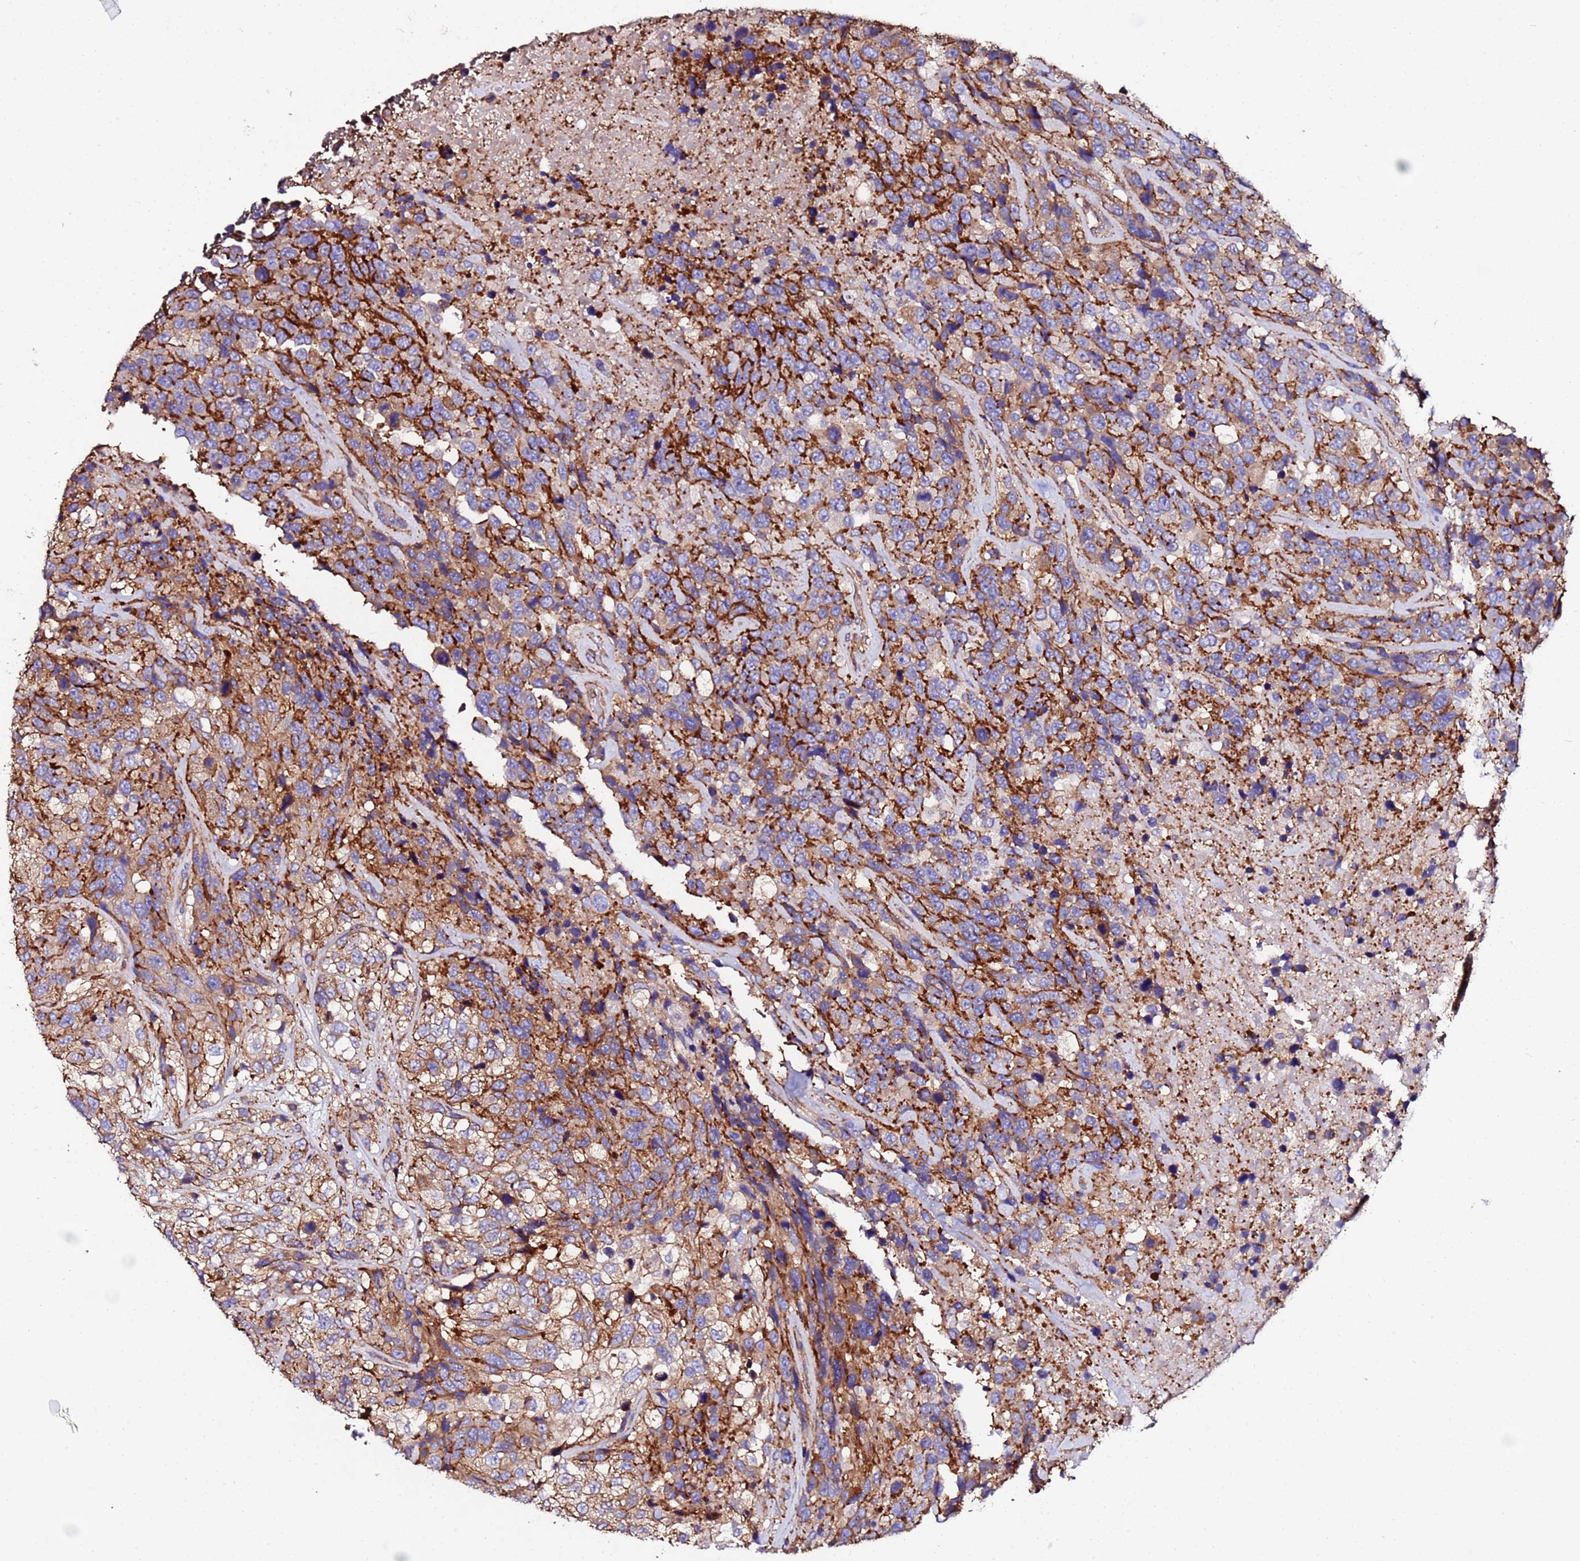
{"staining": {"intensity": "moderate", "quantity": ">75%", "location": "cytoplasmic/membranous"}, "tissue": "urothelial cancer", "cell_type": "Tumor cells", "image_type": "cancer", "snomed": [{"axis": "morphology", "description": "Urothelial carcinoma, High grade"}, {"axis": "topography", "description": "Urinary bladder"}], "caption": "Urothelial carcinoma (high-grade) stained for a protein demonstrates moderate cytoplasmic/membranous positivity in tumor cells. (DAB (3,3'-diaminobenzidine) IHC with brightfield microscopy, high magnification).", "gene": "POTEE", "patient": {"sex": "male", "age": 56}}